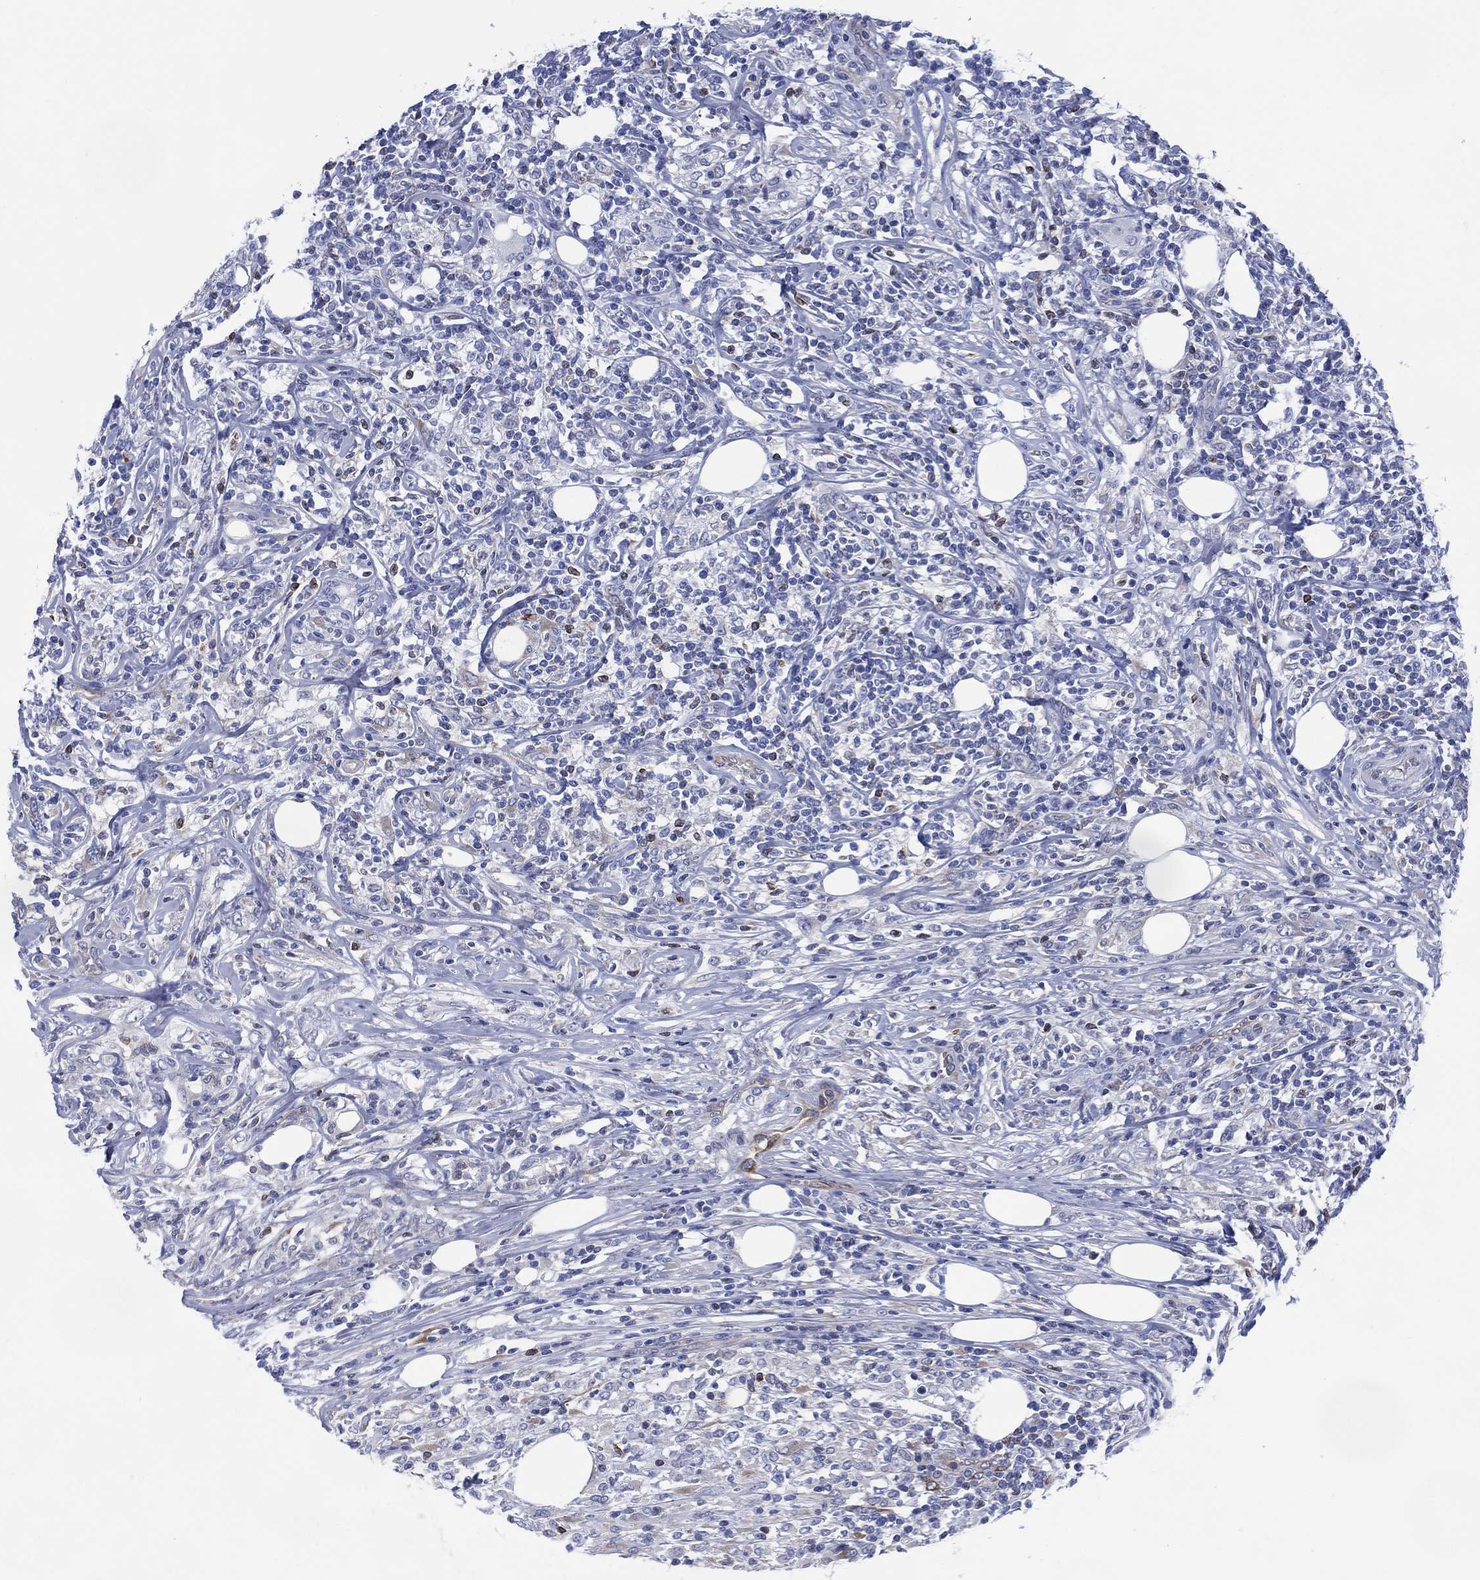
{"staining": {"intensity": "negative", "quantity": "none", "location": "none"}, "tissue": "lymphoma", "cell_type": "Tumor cells", "image_type": "cancer", "snomed": [{"axis": "morphology", "description": "Malignant lymphoma, non-Hodgkin's type, High grade"}, {"axis": "topography", "description": "Lymph node"}], "caption": "Immunohistochemistry (IHC) of high-grade malignant lymphoma, non-Hodgkin's type exhibits no expression in tumor cells.", "gene": "DDI1", "patient": {"sex": "female", "age": 84}}